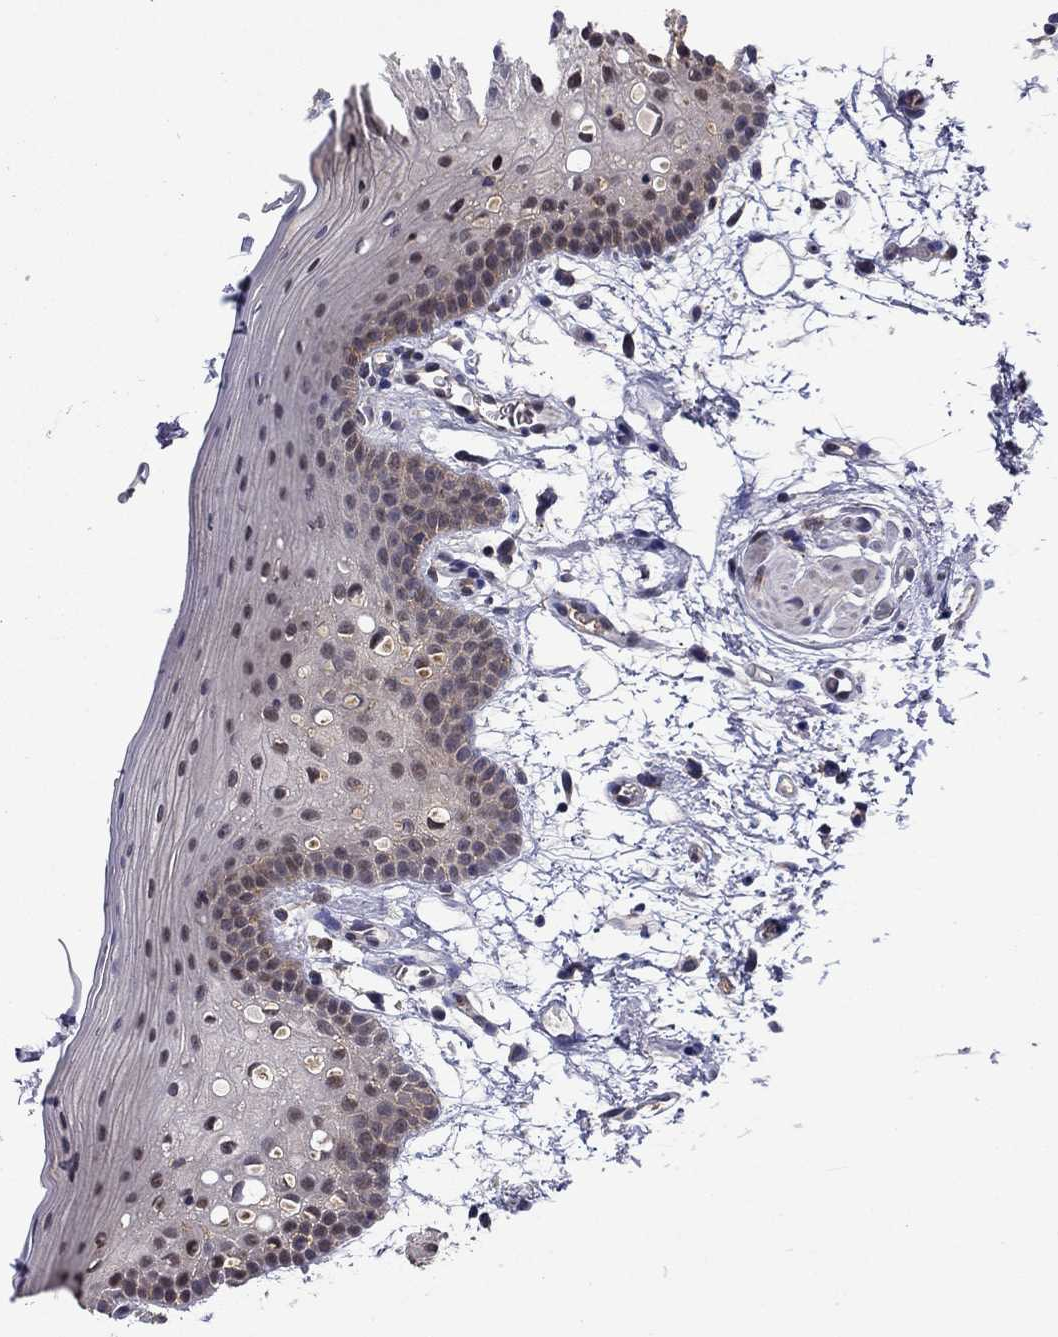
{"staining": {"intensity": "weak", "quantity": "<25%", "location": "nuclear"}, "tissue": "oral mucosa", "cell_type": "Squamous epithelial cells", "image_type": "normal", "snomed": [{"axis": "morphology", "description": "Normal tissue, NOS"}, {"axis": "topography", "description": "Oral tissue"}, {"axis": "topography", "description": "Tounge, NOS"}], "caption": "Squamous epithelial cells are negative for protein expression in normal human oral mucosa. (DAB immunohistochemistry visualized using brightfield microscopy, high magnification).", "gene": "APPBP2", "patient": {"sex": "female", "age": 83}}